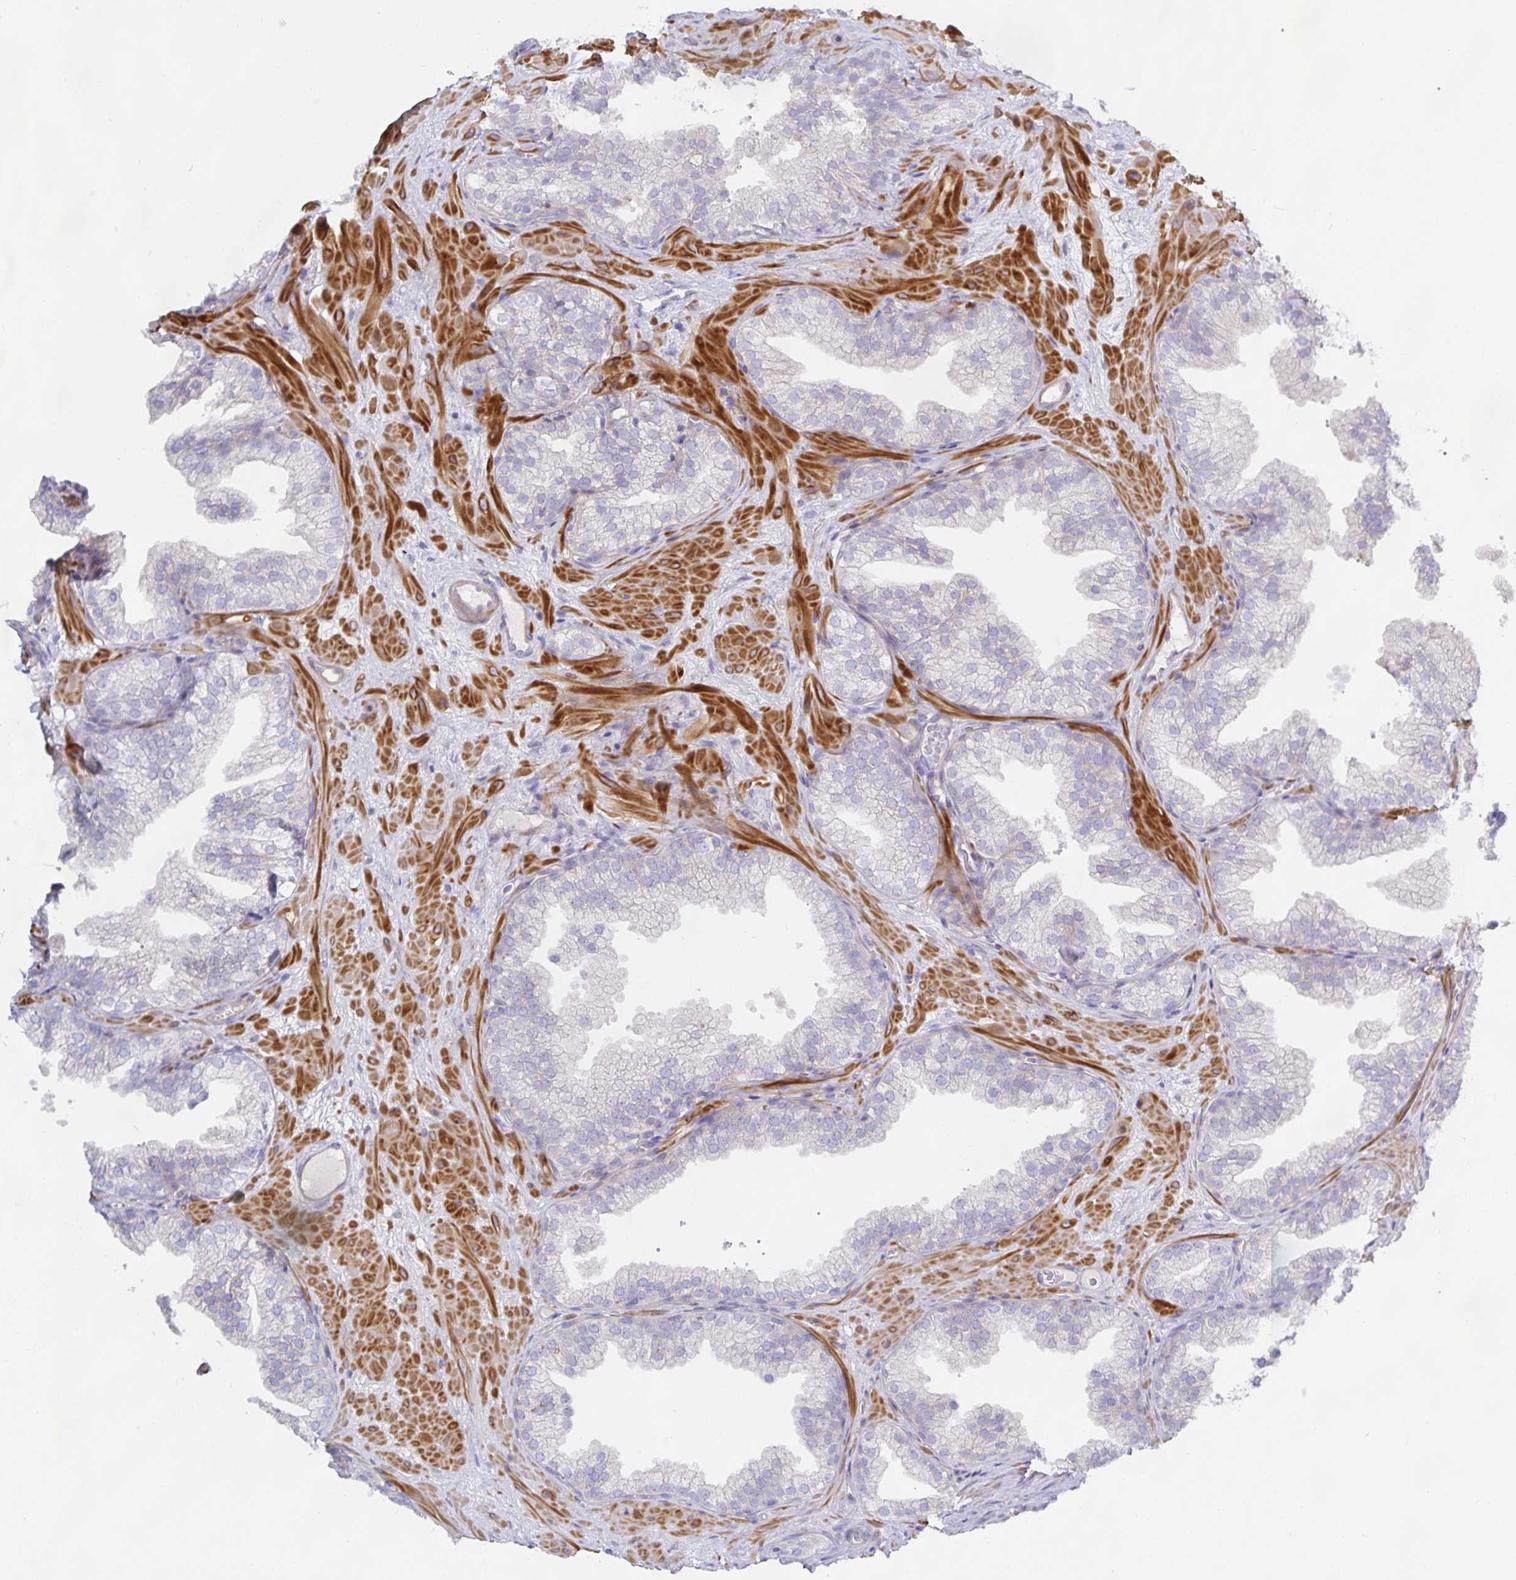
{"staining": {"intensity": "negative", "quantity": "none", "location": "none"}, "tissue": "prostate", "cell_type": "Glandular cells", "image_type": "normal", "snomed": [{"axis": "morphology", "description": "Normal tissue, NOS"}, {"axis": "topography", "description": "Prostate"}], "caption": "Micrograph shows no protein expression in glandular cells of unremarkable prostate. The staining is performed using DAB (3,3'-diaminobenzidine) brown chromogen with nuclei counter-stained in using hematoxylin.", "gene": "METTL22", "patient": {"sex": "male", "age": 37}}